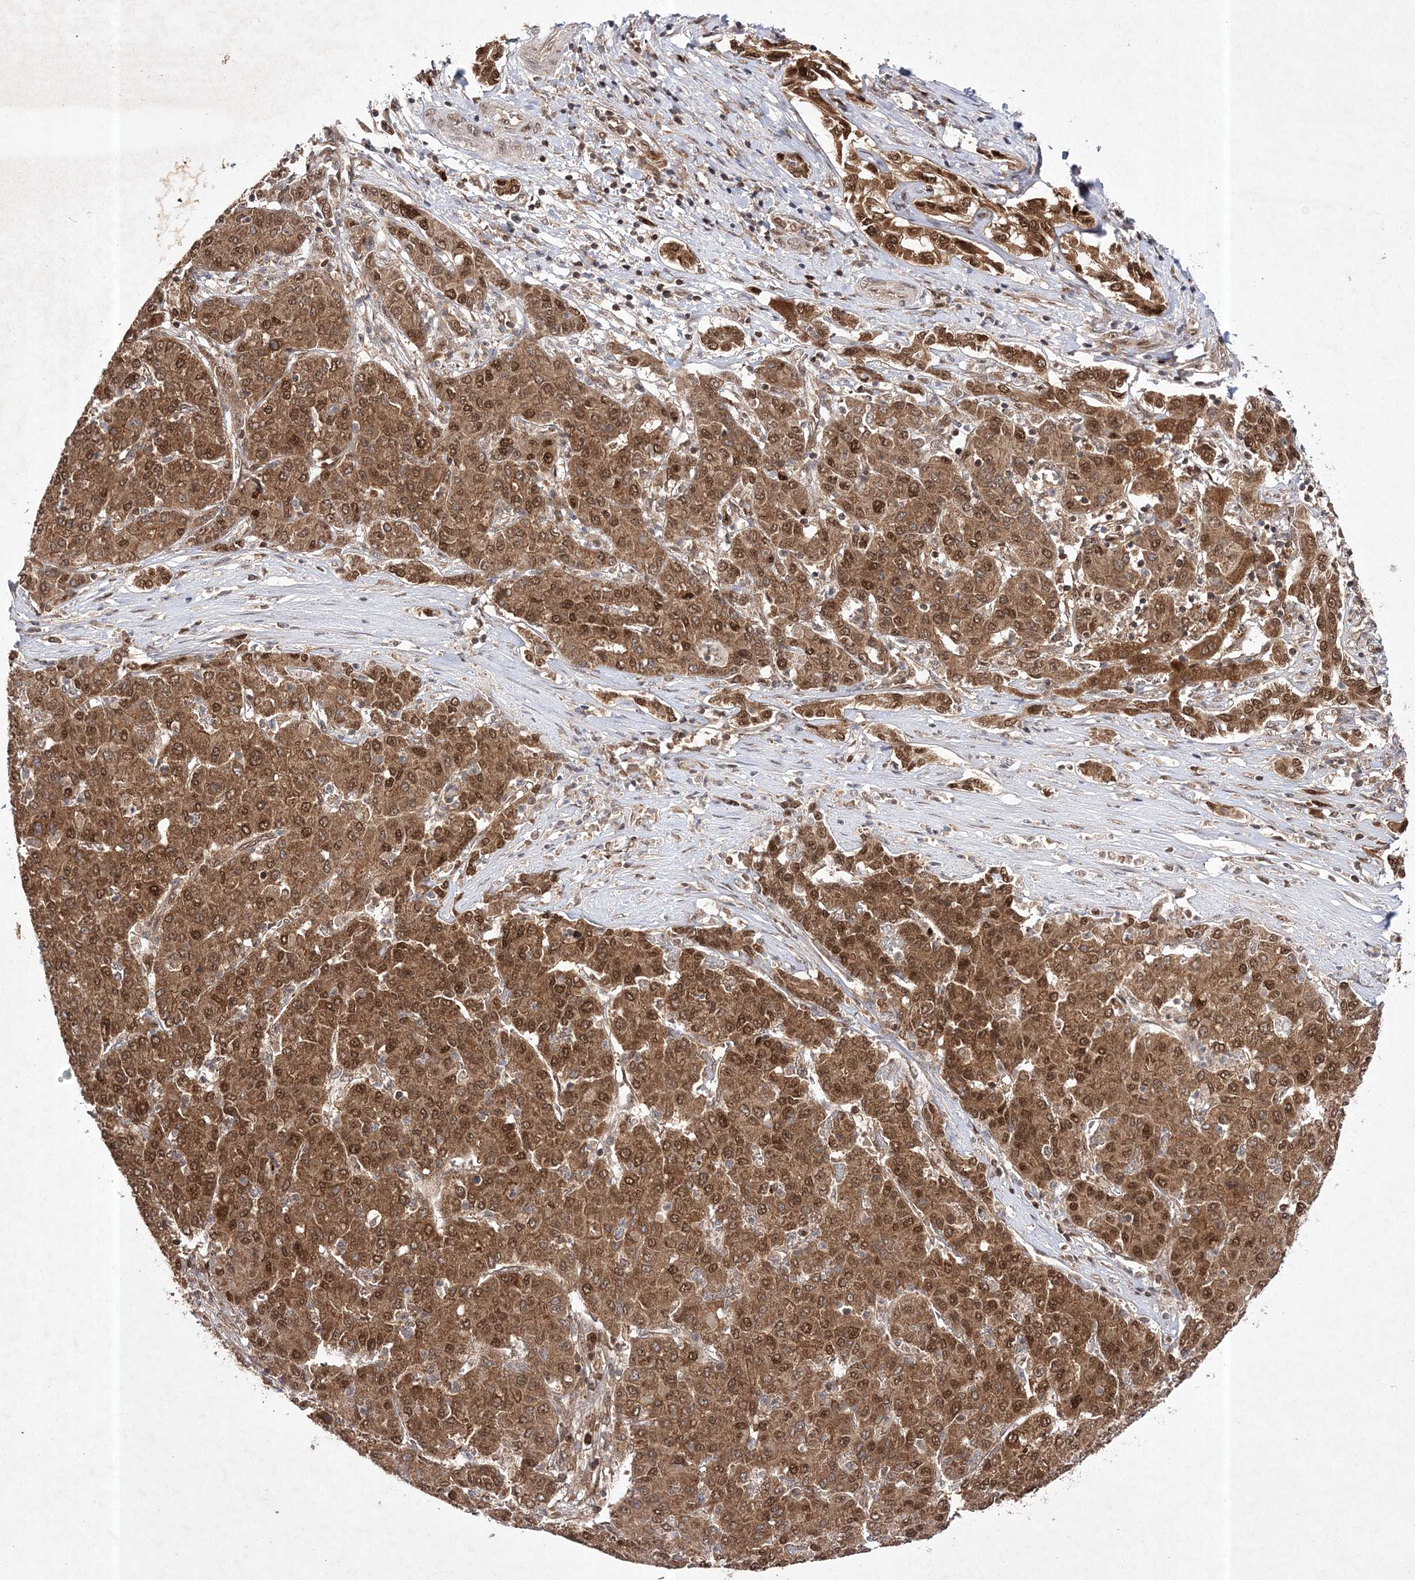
{"staining": {"intensity": "moderate", "quantity": ">75%", "location": "cytoplasmic/membranous,nuclear"}, "tissue": "liver cancer", "cell_type": "Tumor cells", "image_type": "cancer", "snomed": [{"axis": "morphology", "description": "Carcinoma, Hepatocellular, NOS"}, {"axis": "topography", "description": "Liver"}], "caption": "Tumor cells show medium levels of moderate cytoplasmic/membranous and nuclear positivity in approximately >75% of cells in hepatocellular carcinoma (liver).", "gene": "NIF3L1", "patient": {"sex": "male", "age": 65}}